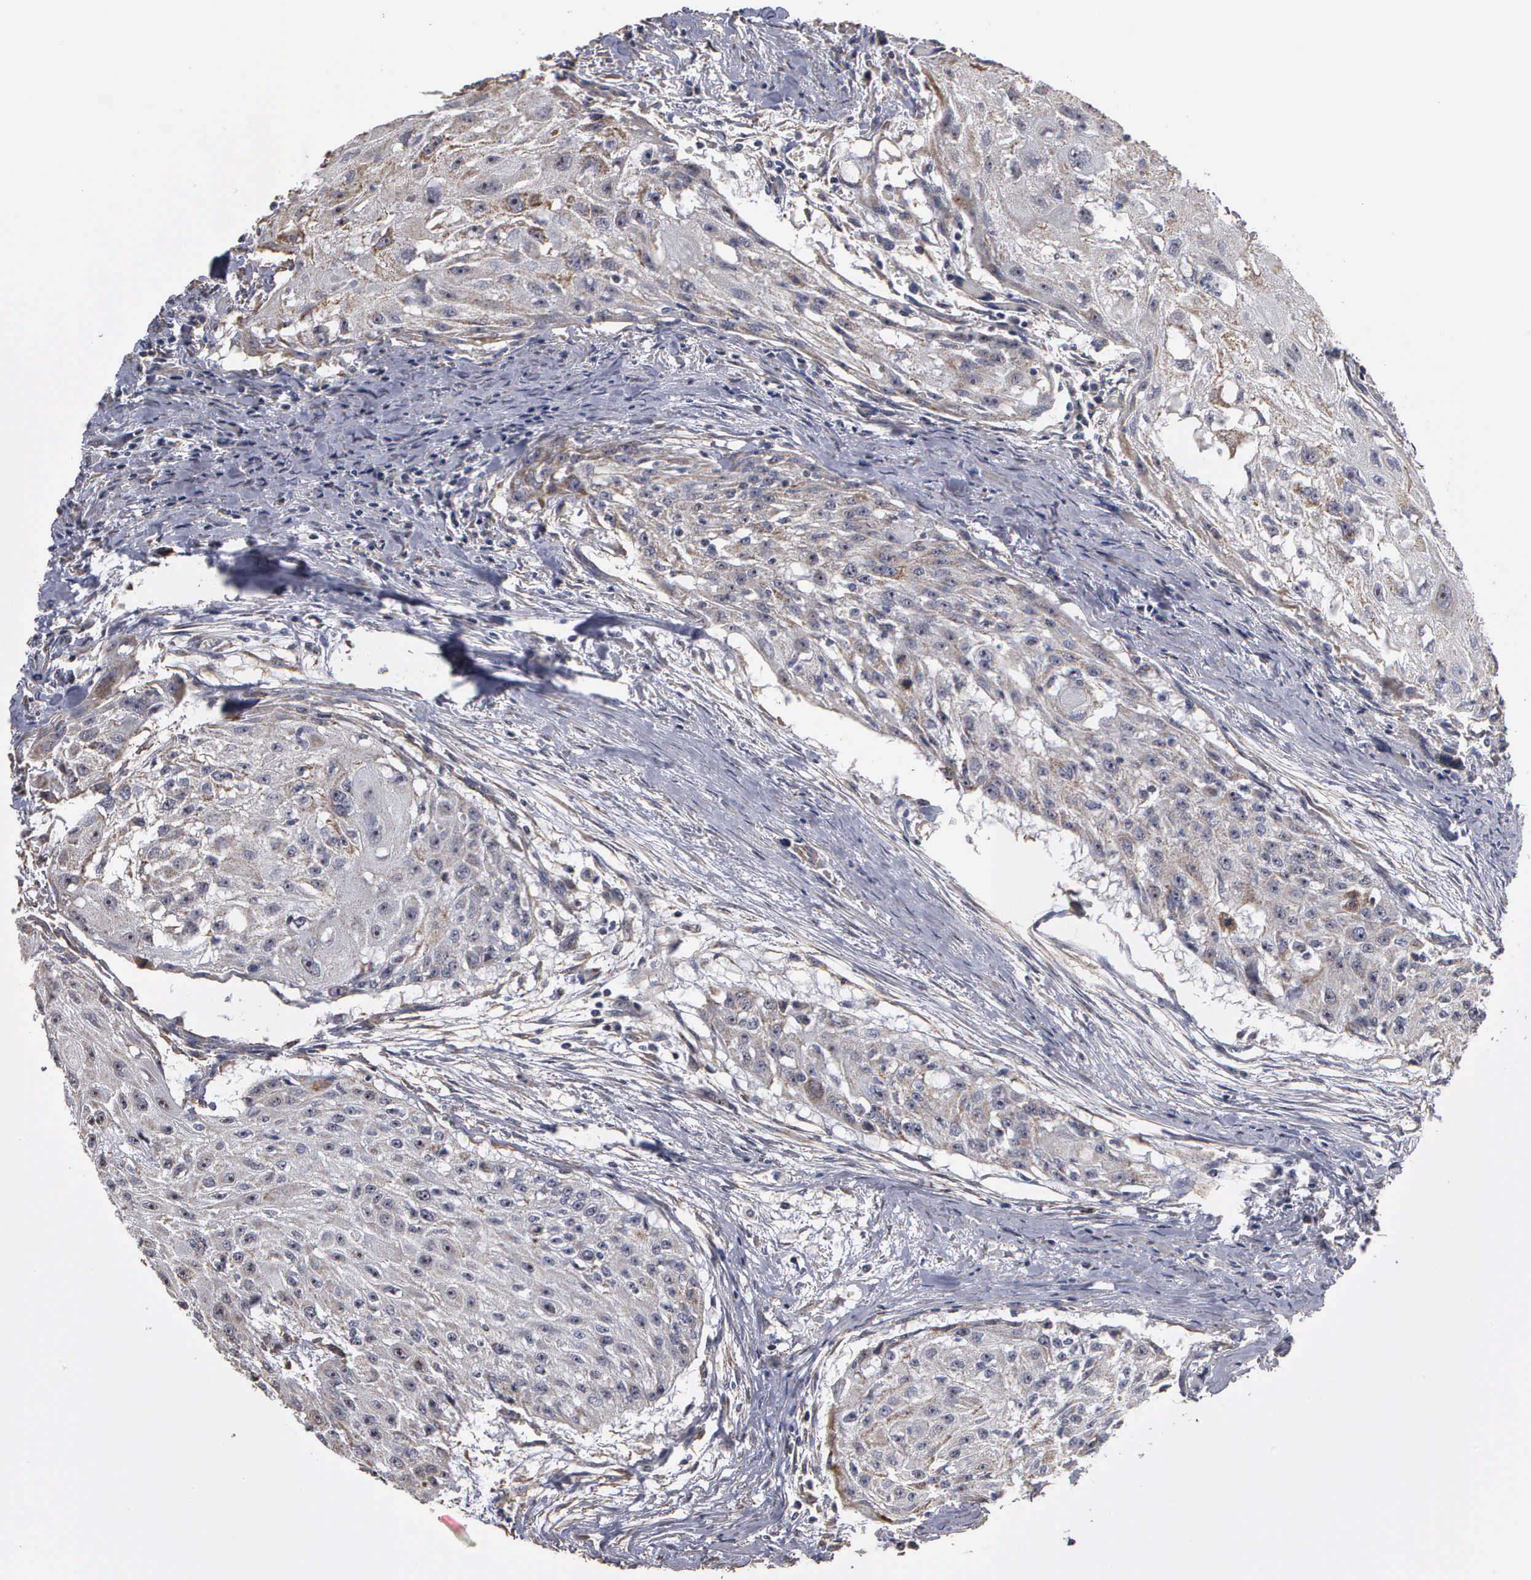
{"staining": {"intensity": "weak", "quantity": "<25%", "location": "cytoplasmic/membranous,nuclear"}, "tissue": "head and neck cancer", "cell_type": "Tumor cells", "image_type": "cancer", "snomed": [{"axis": "morphology", "description": "Squamous cell carcinoma, NOS"}, {"axis": "topography", "description": "Head-Neck"}], "caption": "IHC histopathology image of neoplastic tissue: head and neck cancer (squamous cell carcinoma) stained with DAB shows no significant protein staining in tumor cells.", "gene": "NGDN", "patient": {"sex": "male", "age": 64}}